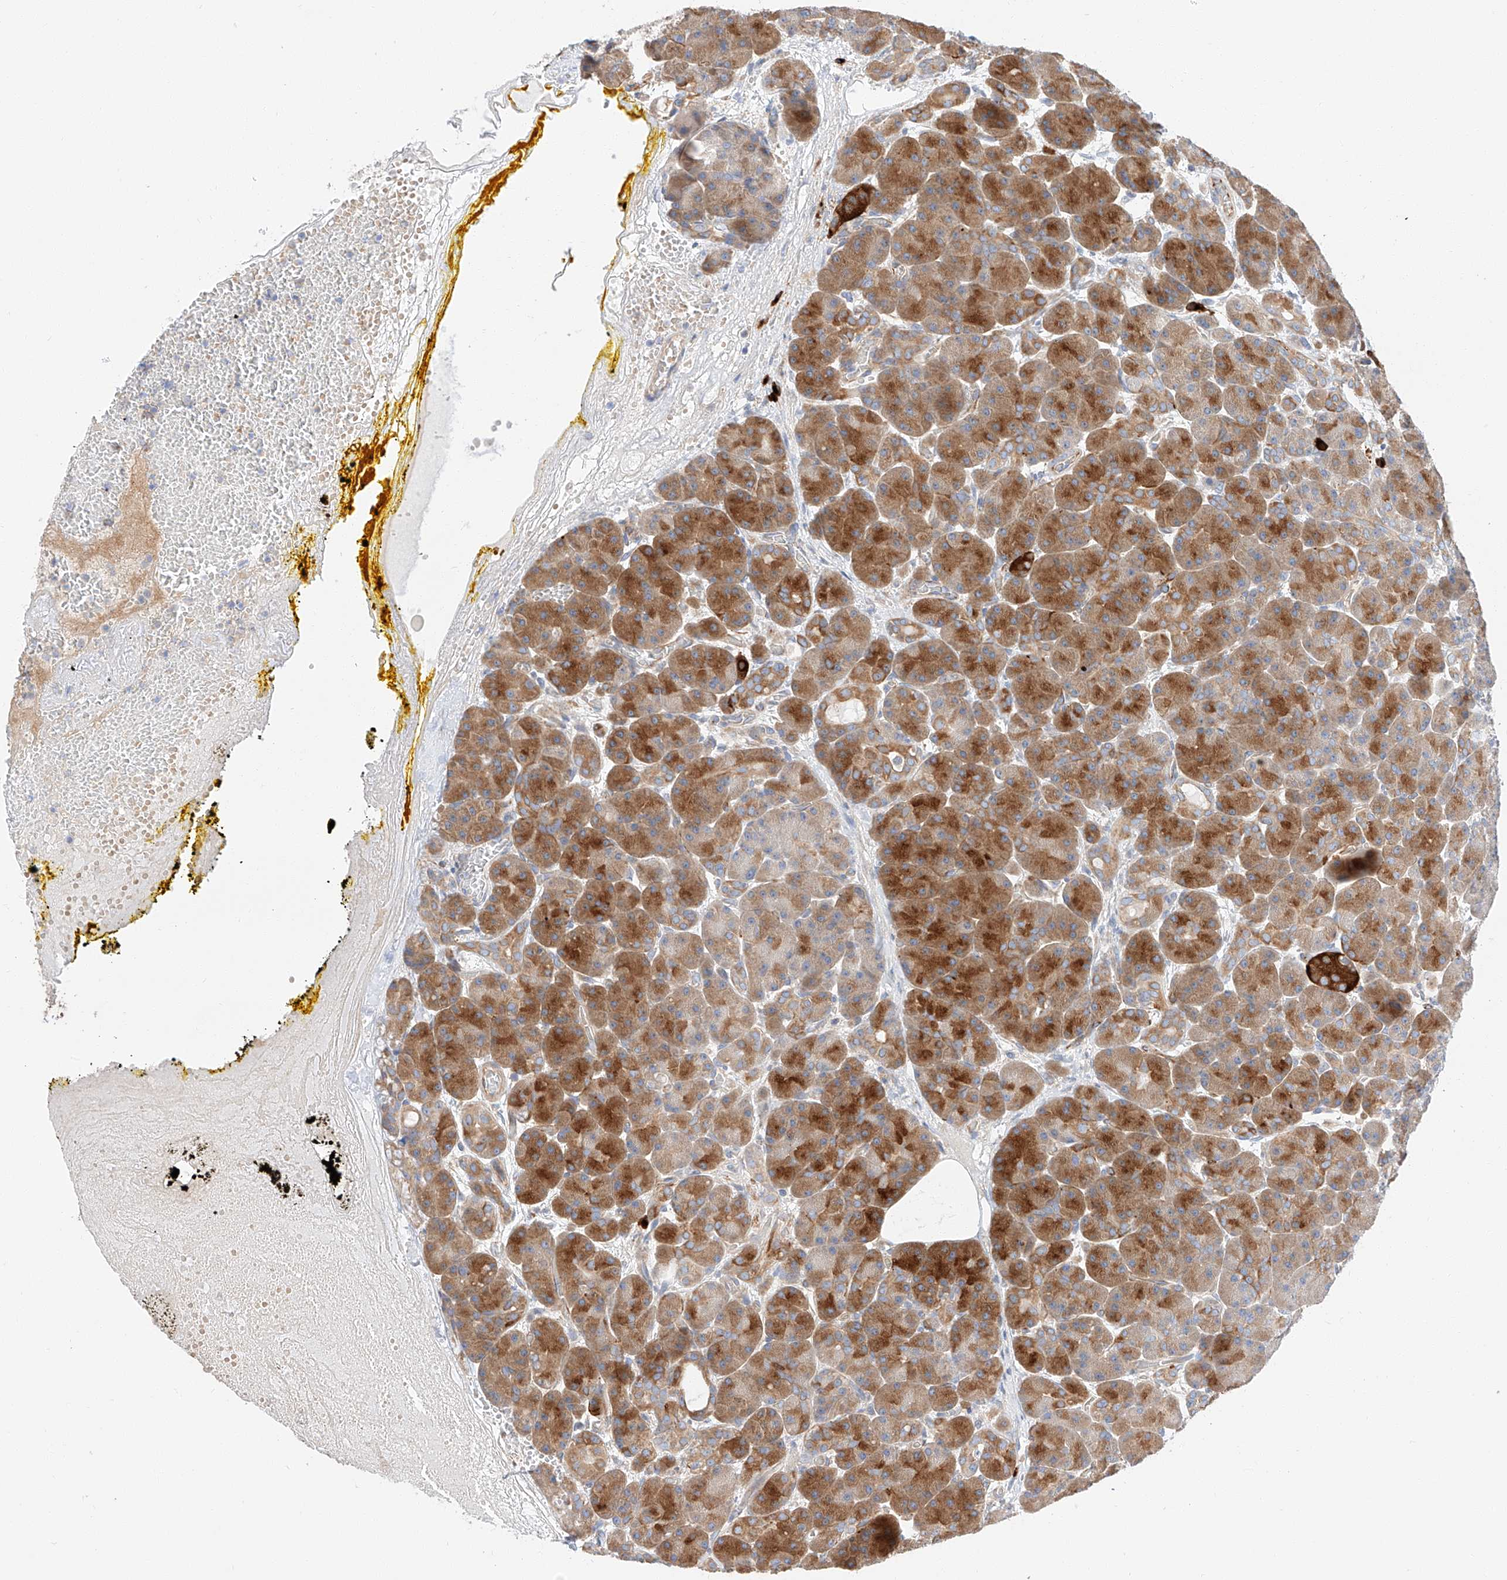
{"staining": {"intensity": "strong", "quantity": ">75%", "location": "cytoplasmic/membranous"}, "tissue": "pancreas", "cell_type": "Exocrine glandular cells", "image_type": "normal", "snomed": [{"axis": "morphology", "description": "Normal tissue, NOS"}, {"axis": "topography", "description": "Pancreas"}], "caption": "Protein staining of benign pancreas exhibits strong cytoplasmic/membranous staining in approximately >75% of exocrine glandular cells. (brown staining indicates protein expression, while blue staining denotes nuclei).", "gene": "GLMN", "patient": {"sex": "male", "age": 63}}